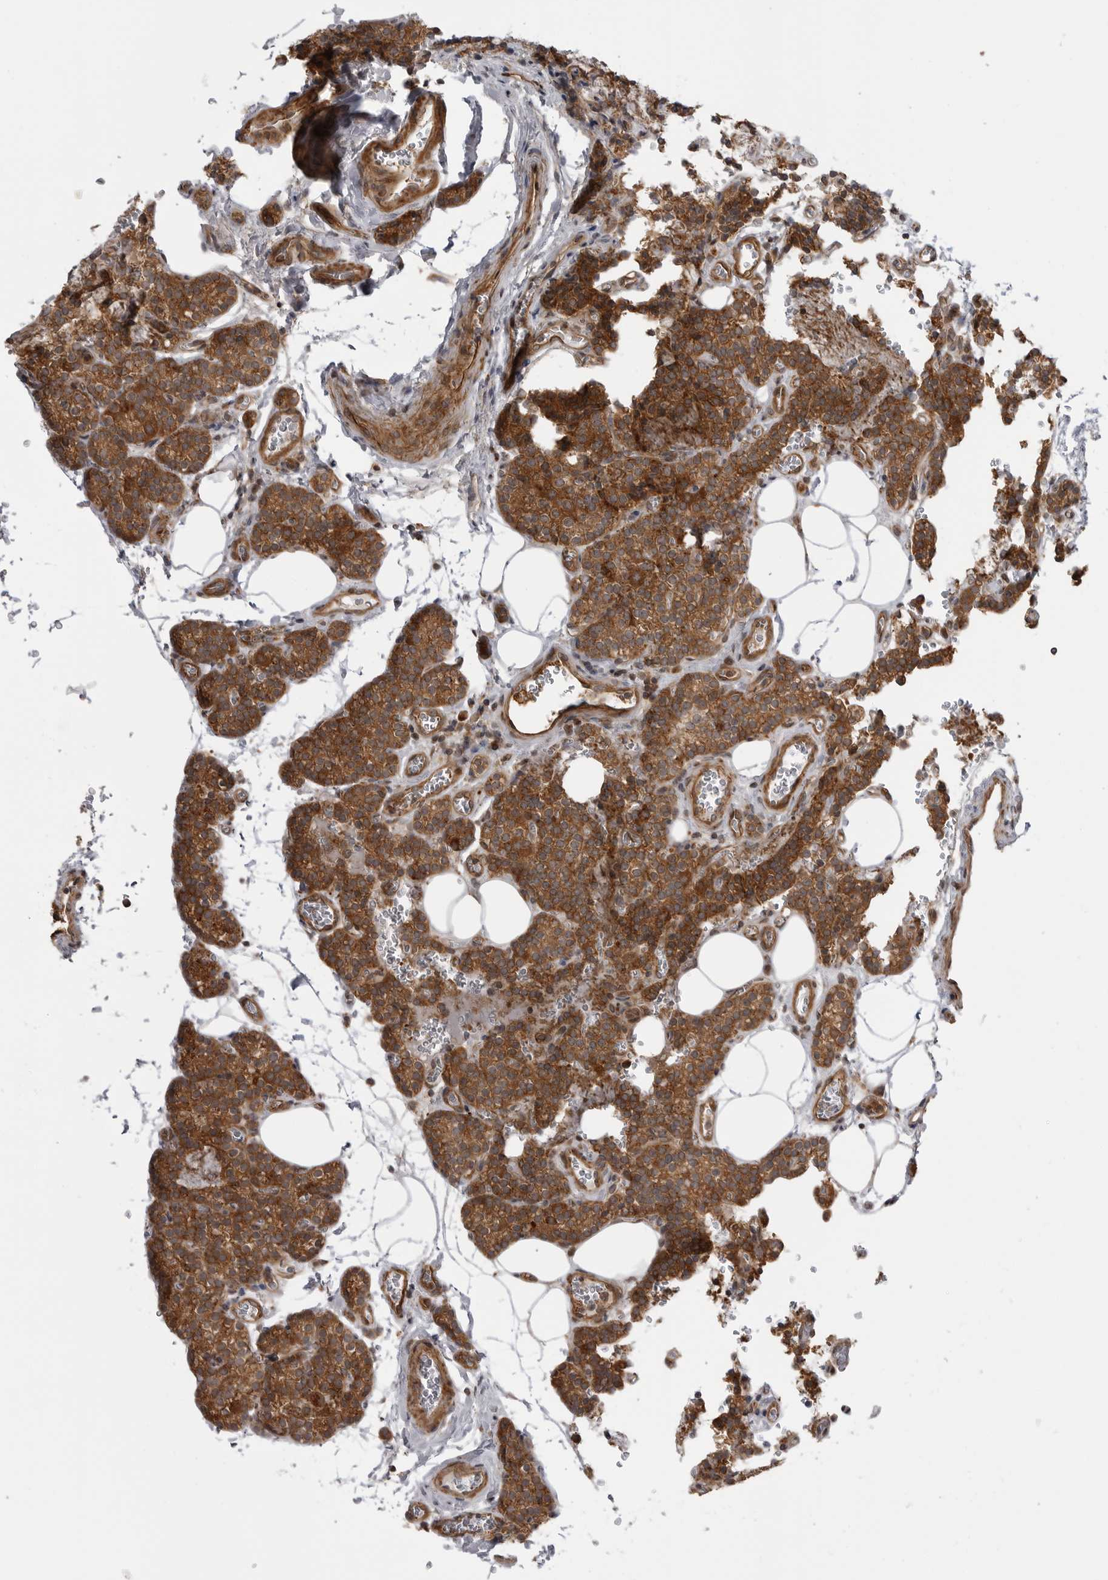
{"staining": {"intensity": "moderate", "quantity": ">75%", "location": "cytoplasmic/membranous"}, "tissue": "parathyroid gland", "cell_type": "Glandular cells", "image_type": "normal", "snomed": [{"axis": "morphology", "description": "Normal tissue, NOS"}, {"axis": "topography", "description": "Parathyroid gland"}], "caption": "Protein staining exhibits moderate cytoplasmic/membranous positivity in about >75% of glandular cells in benign parathyroid gland. The staining was performed using DAB to visualize the protein expression in brown, while the nuclei were stained in blue with hematoxylin (Magnification: 20x).", "gene": "LRRC45", "patient": {"sex": "female", "age": 64}}